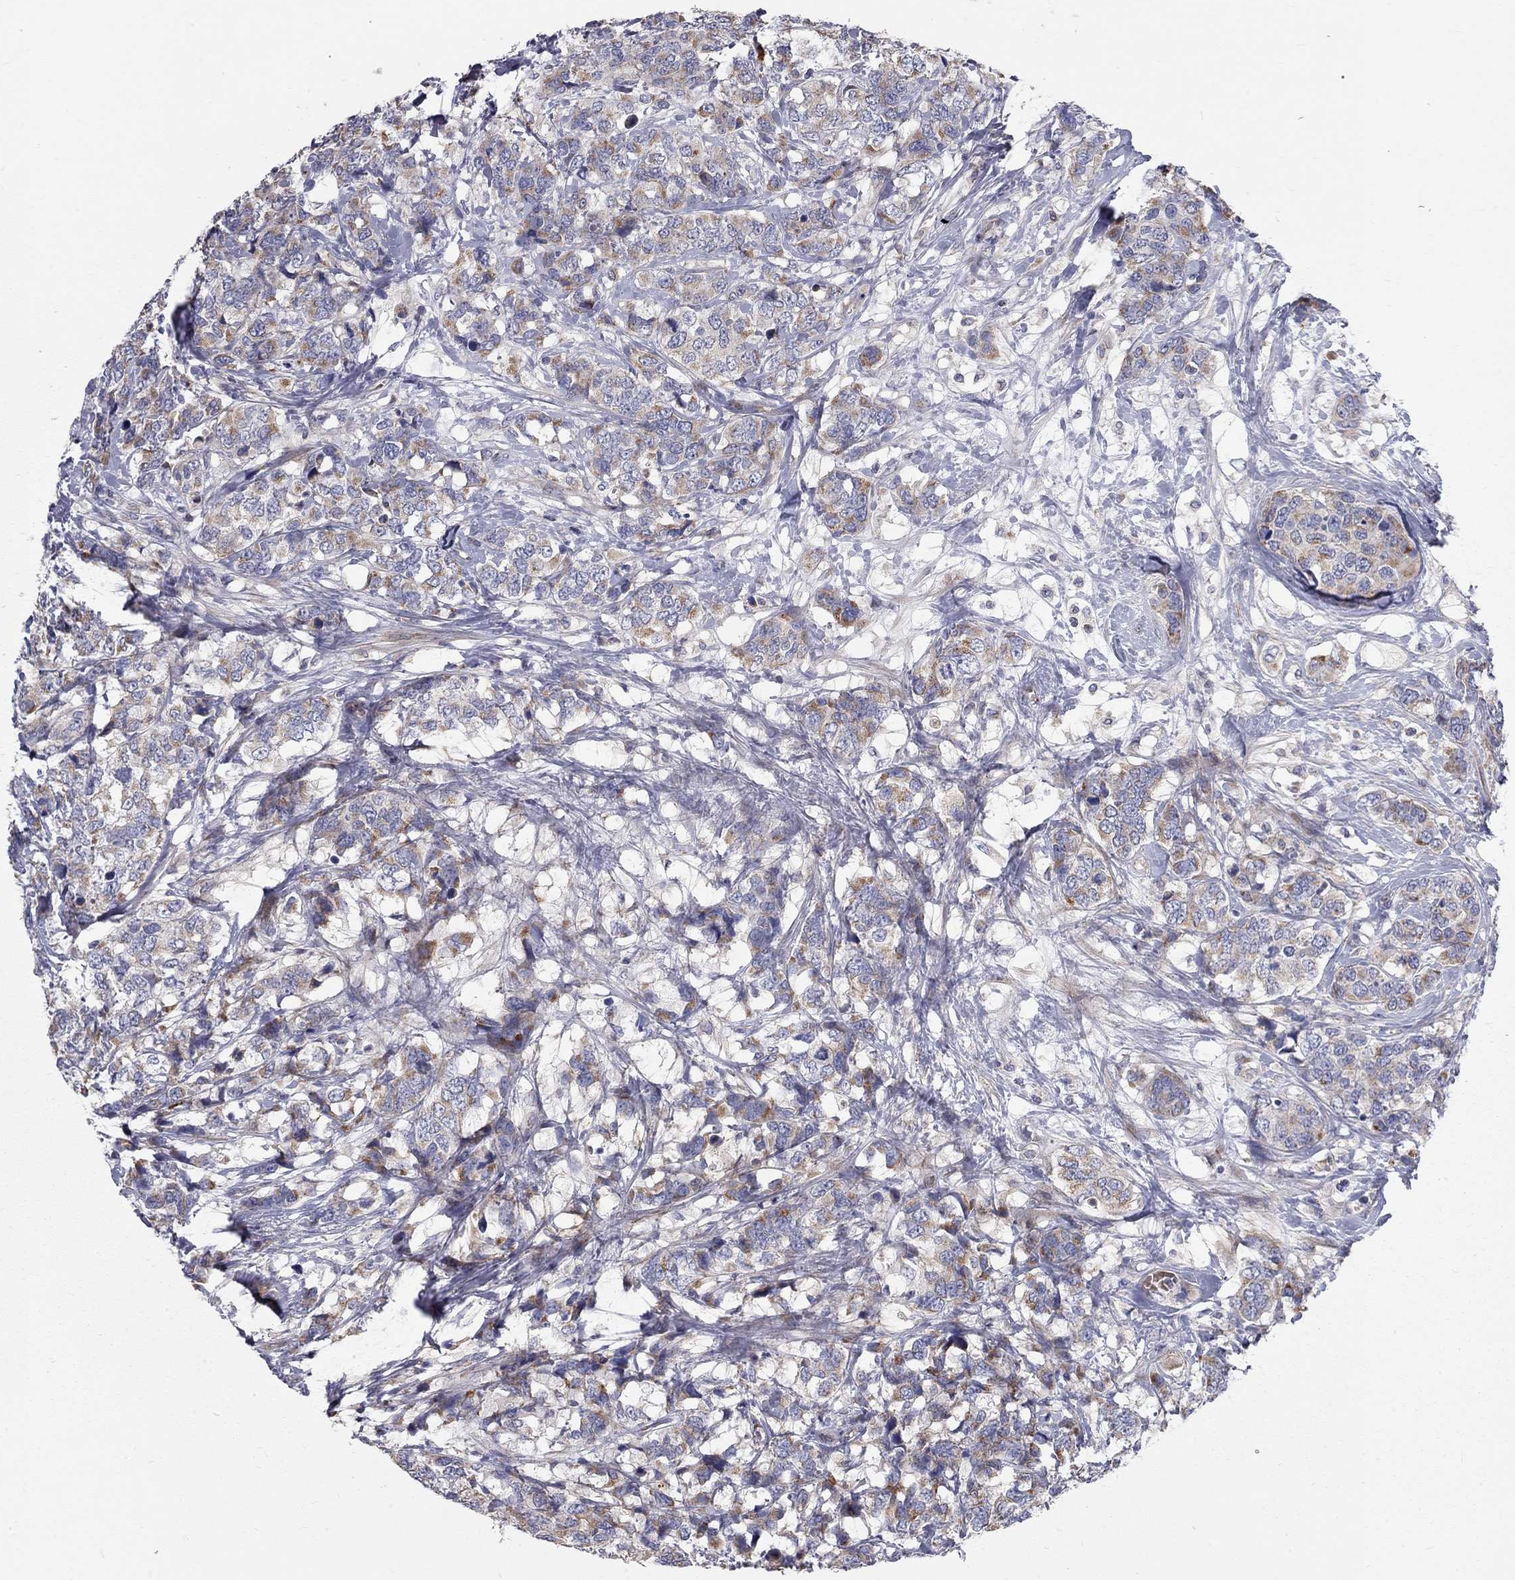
{"staining": {"intensity": "moderate", "quantity": ">75%", "location": "cytoplasmic/membranous"}, "tissue": "breast cancer", "cell_type": "Tumor cells", "image_type": "cancer", "snomed": [{"axis": "morphology", "description": "Lobular carcinoma"}, {"axis": "topography", "description": "Breast"}], "caption": "The photomicrograph demonstrates a brown stain indicating the presence of a protein in the cytoplasmic/membranous of tumor cells in breast cancer (lobular carcinoma).", "gene": "KANSL1L", "patient": {"sex": "female", "age": 59}}